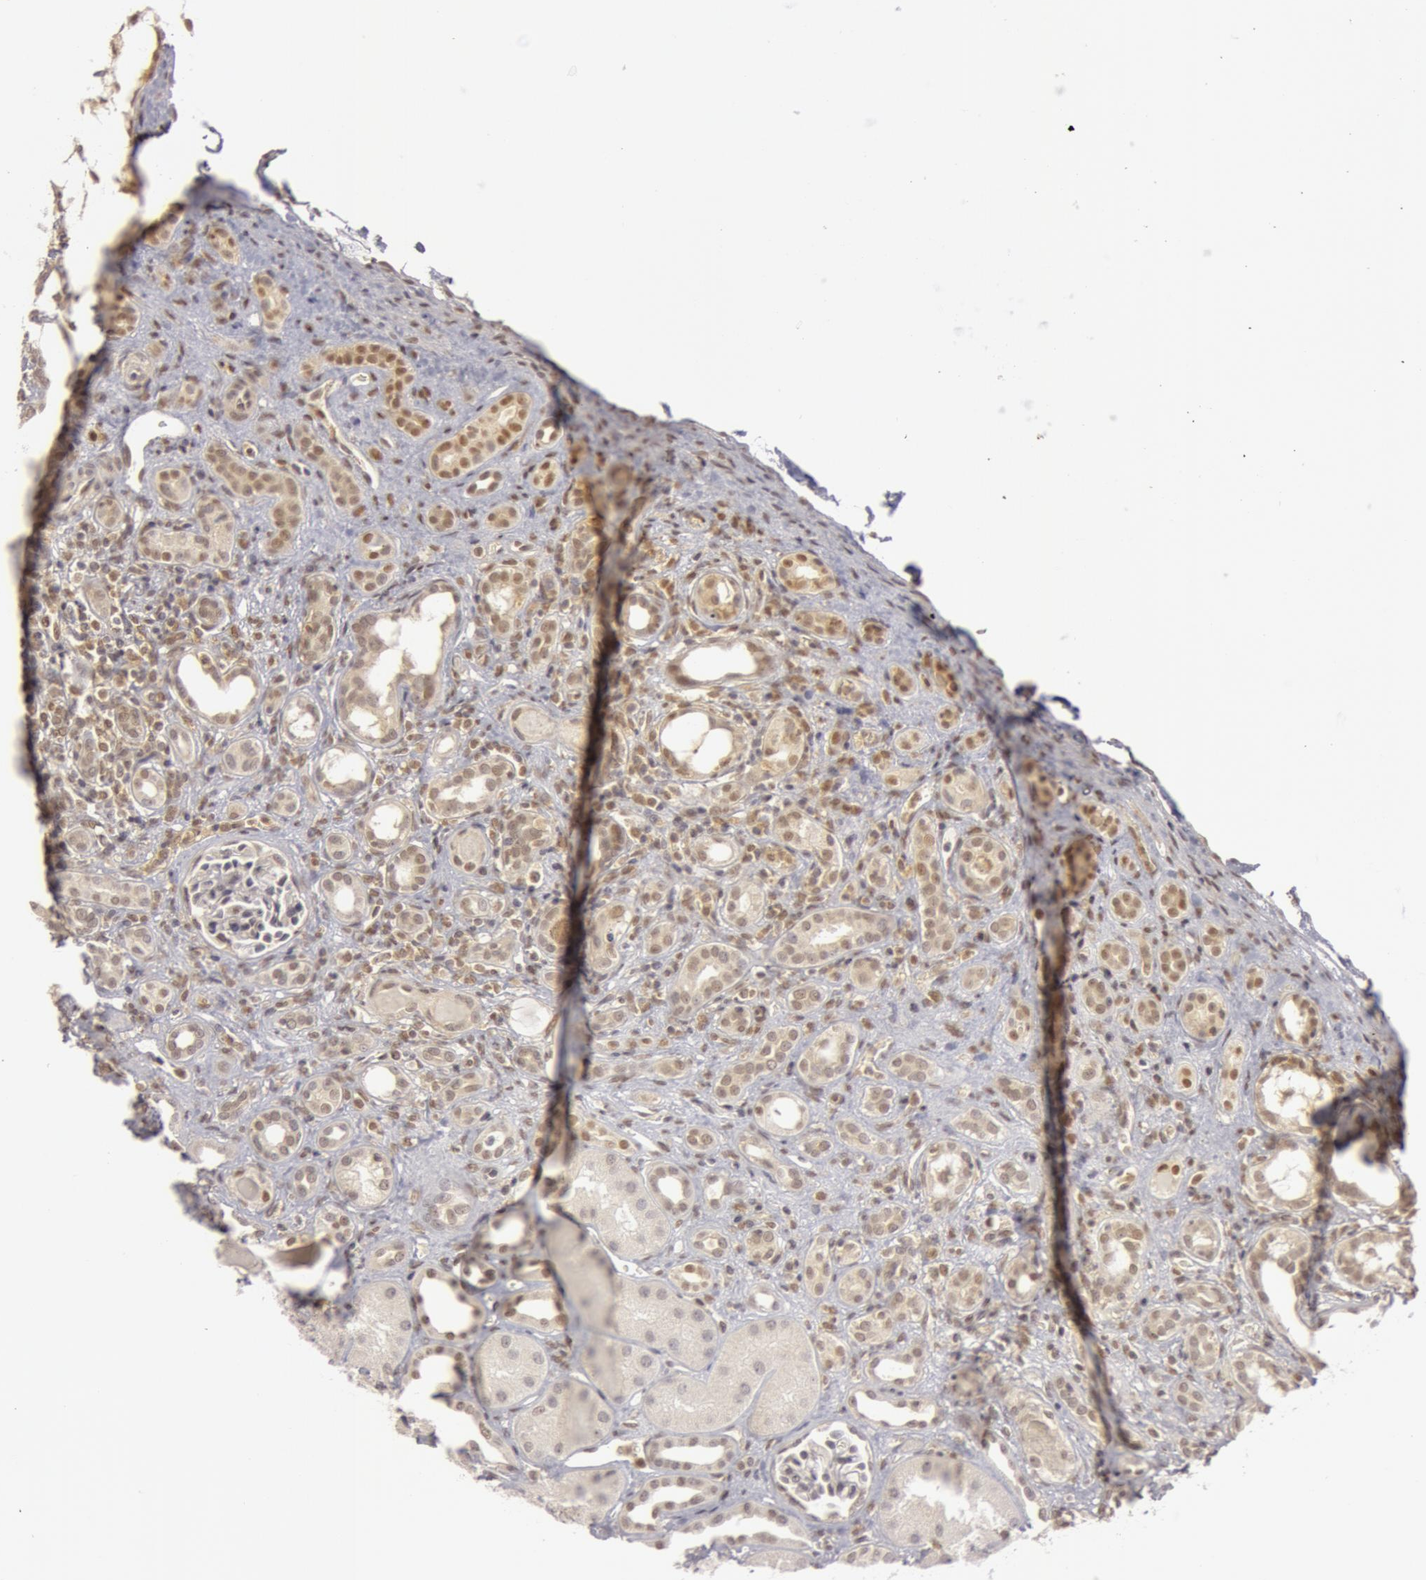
{"staining": {"intensity": "weak", "quantity": "<25%", "location": "nuclear"}, "tissue": "kidney", "cell_type": "Cells in glomeruli", "image_type": "normal", "snomed": [{"axis": "morphology", "description": "Normal tissue, NOS"}, {"axis": "topography", "description": "Kidney"}], "caption": "Immunohistochemical staining of benign human kidney exhibits no significant staining in cells in glomeruli.", "gene": "OASL", "patient": {"sex": "male", "age": 7}}